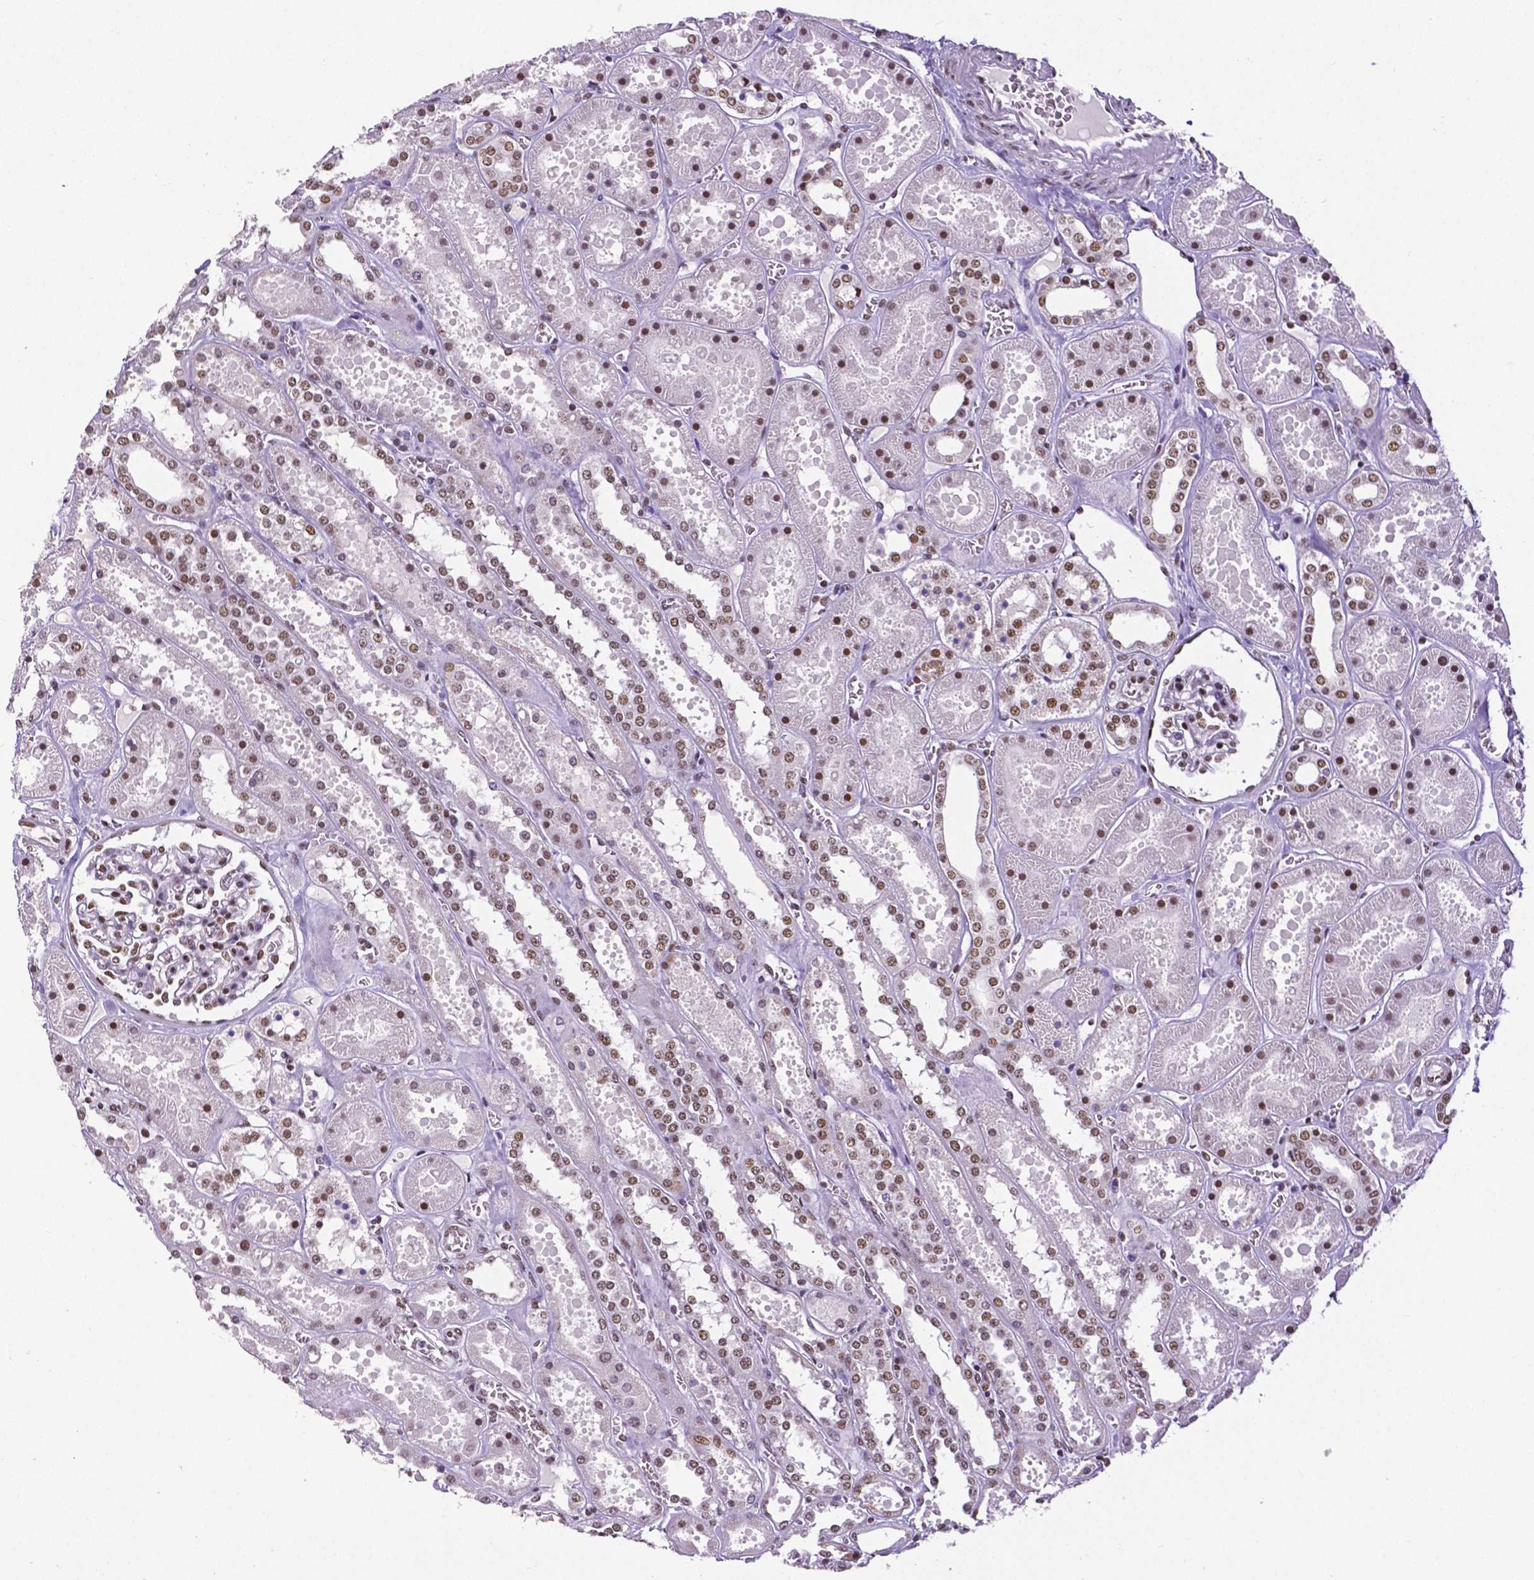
{"staining": {"intensity": "moderate", "quantity": "25%-75%", "location": "nuclear"}, "tissue": "kidney", "cell_type": "Cells in glomeruli", "image_type": "normal", "snomed": [{"axis": "morphology", "description": "Normal tissue, NOS"}, {"axis": "topography", "description": "Kidney"}], "caption": "The immunohistochemical stain labels moderate nuclear staining in cells in glomeruli of unremarkable kidney.", "gene": "REST", "patient": {"sex": "female", "age": 41}}